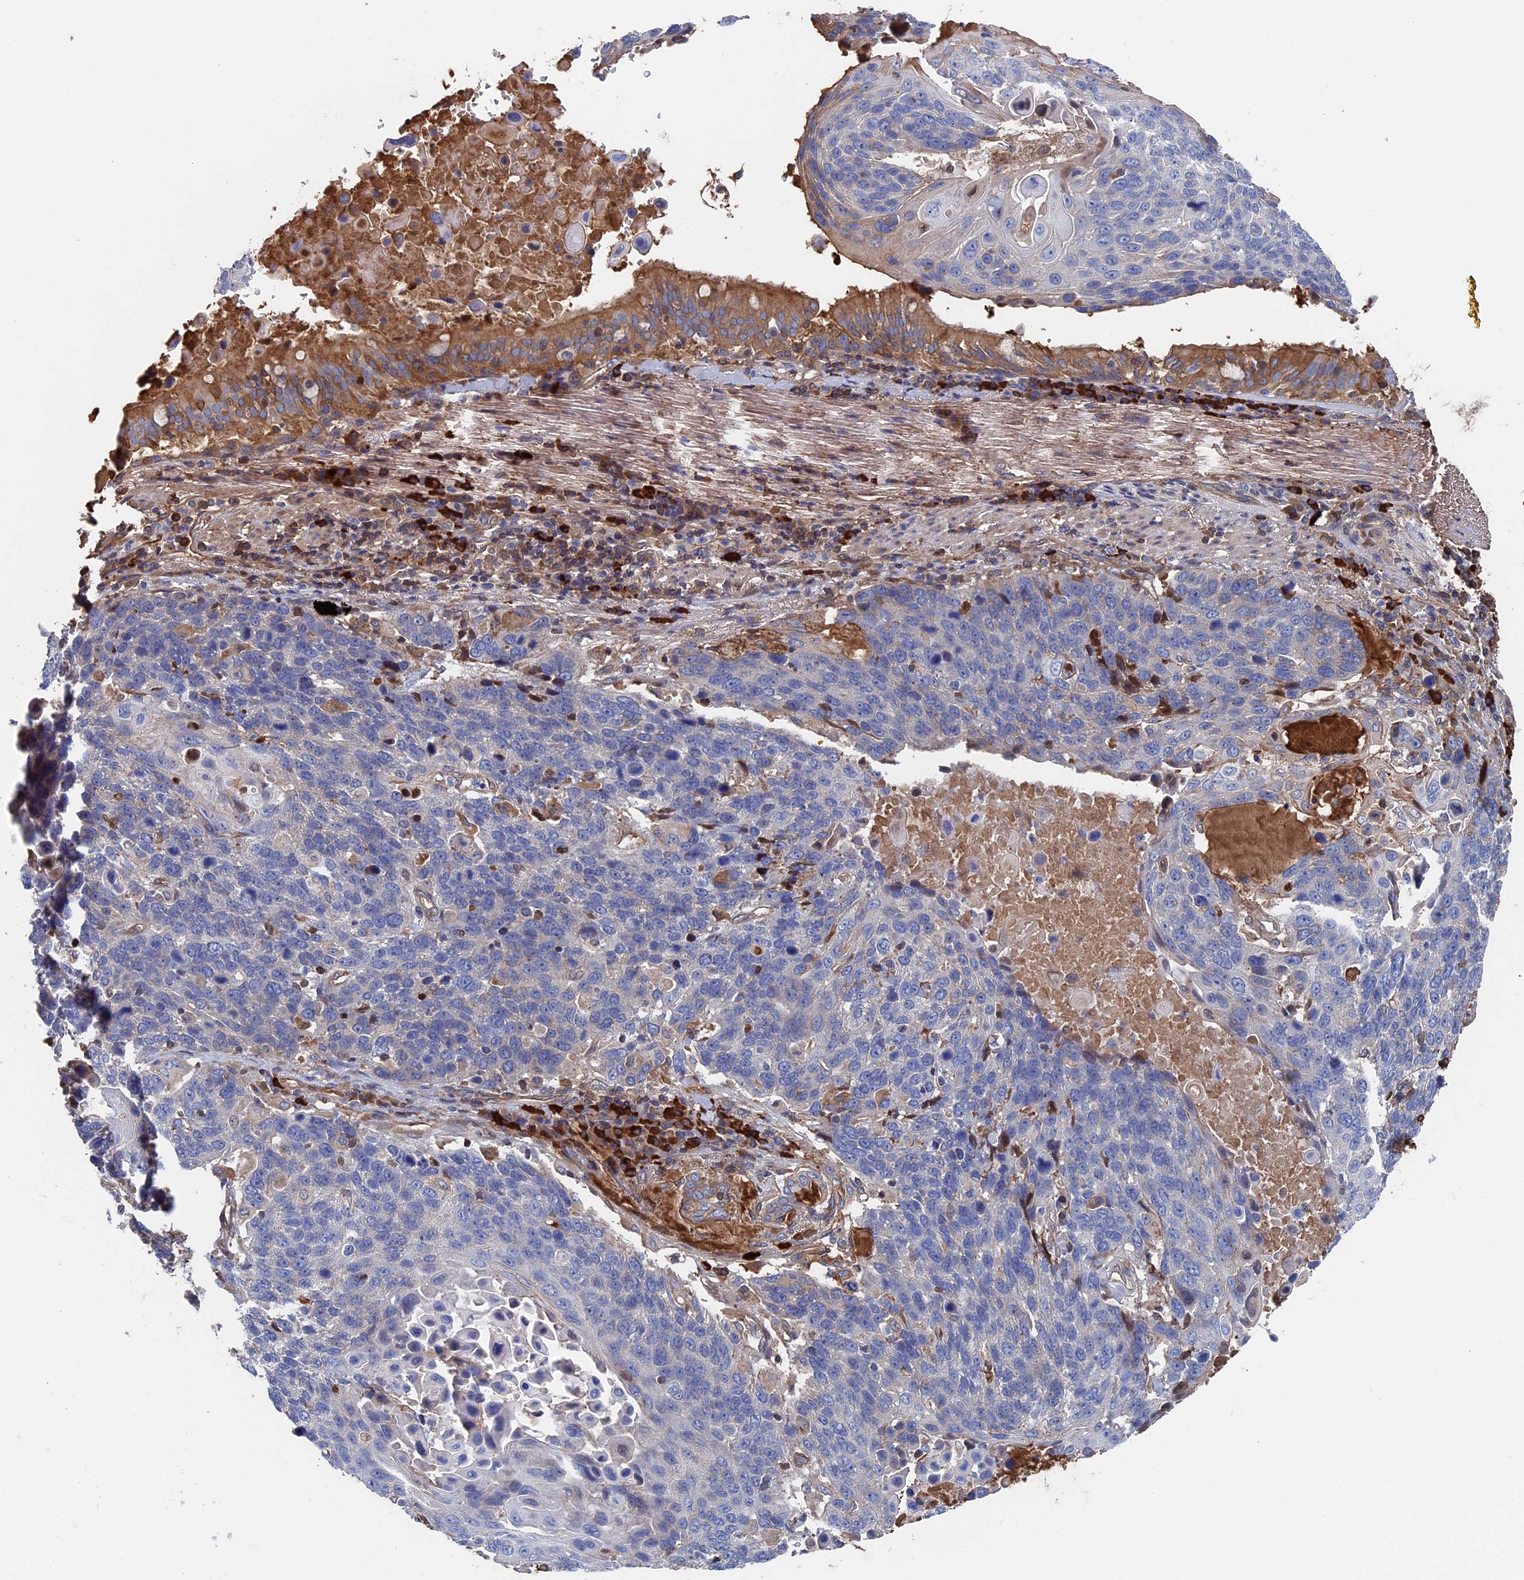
{"staining": {"intensity": "negative", "quantity": "none", "location": "none"}, "tissue": "lung cancer", "cell_type": "Tumor cells", "image_type": "cancer", "snomed": [{"axis": "morphology", "description": "Squamous cell carcinoma, NOS"}, {"axis": "topography", "description": "Lung"}], "caption": "This is an immunohistochemistry (IHC) micrograph of human lung cancer. There is no staining in tumor cells.", "gene": "RPUSD1", "patient": {"sex": "male", "age": 66}}